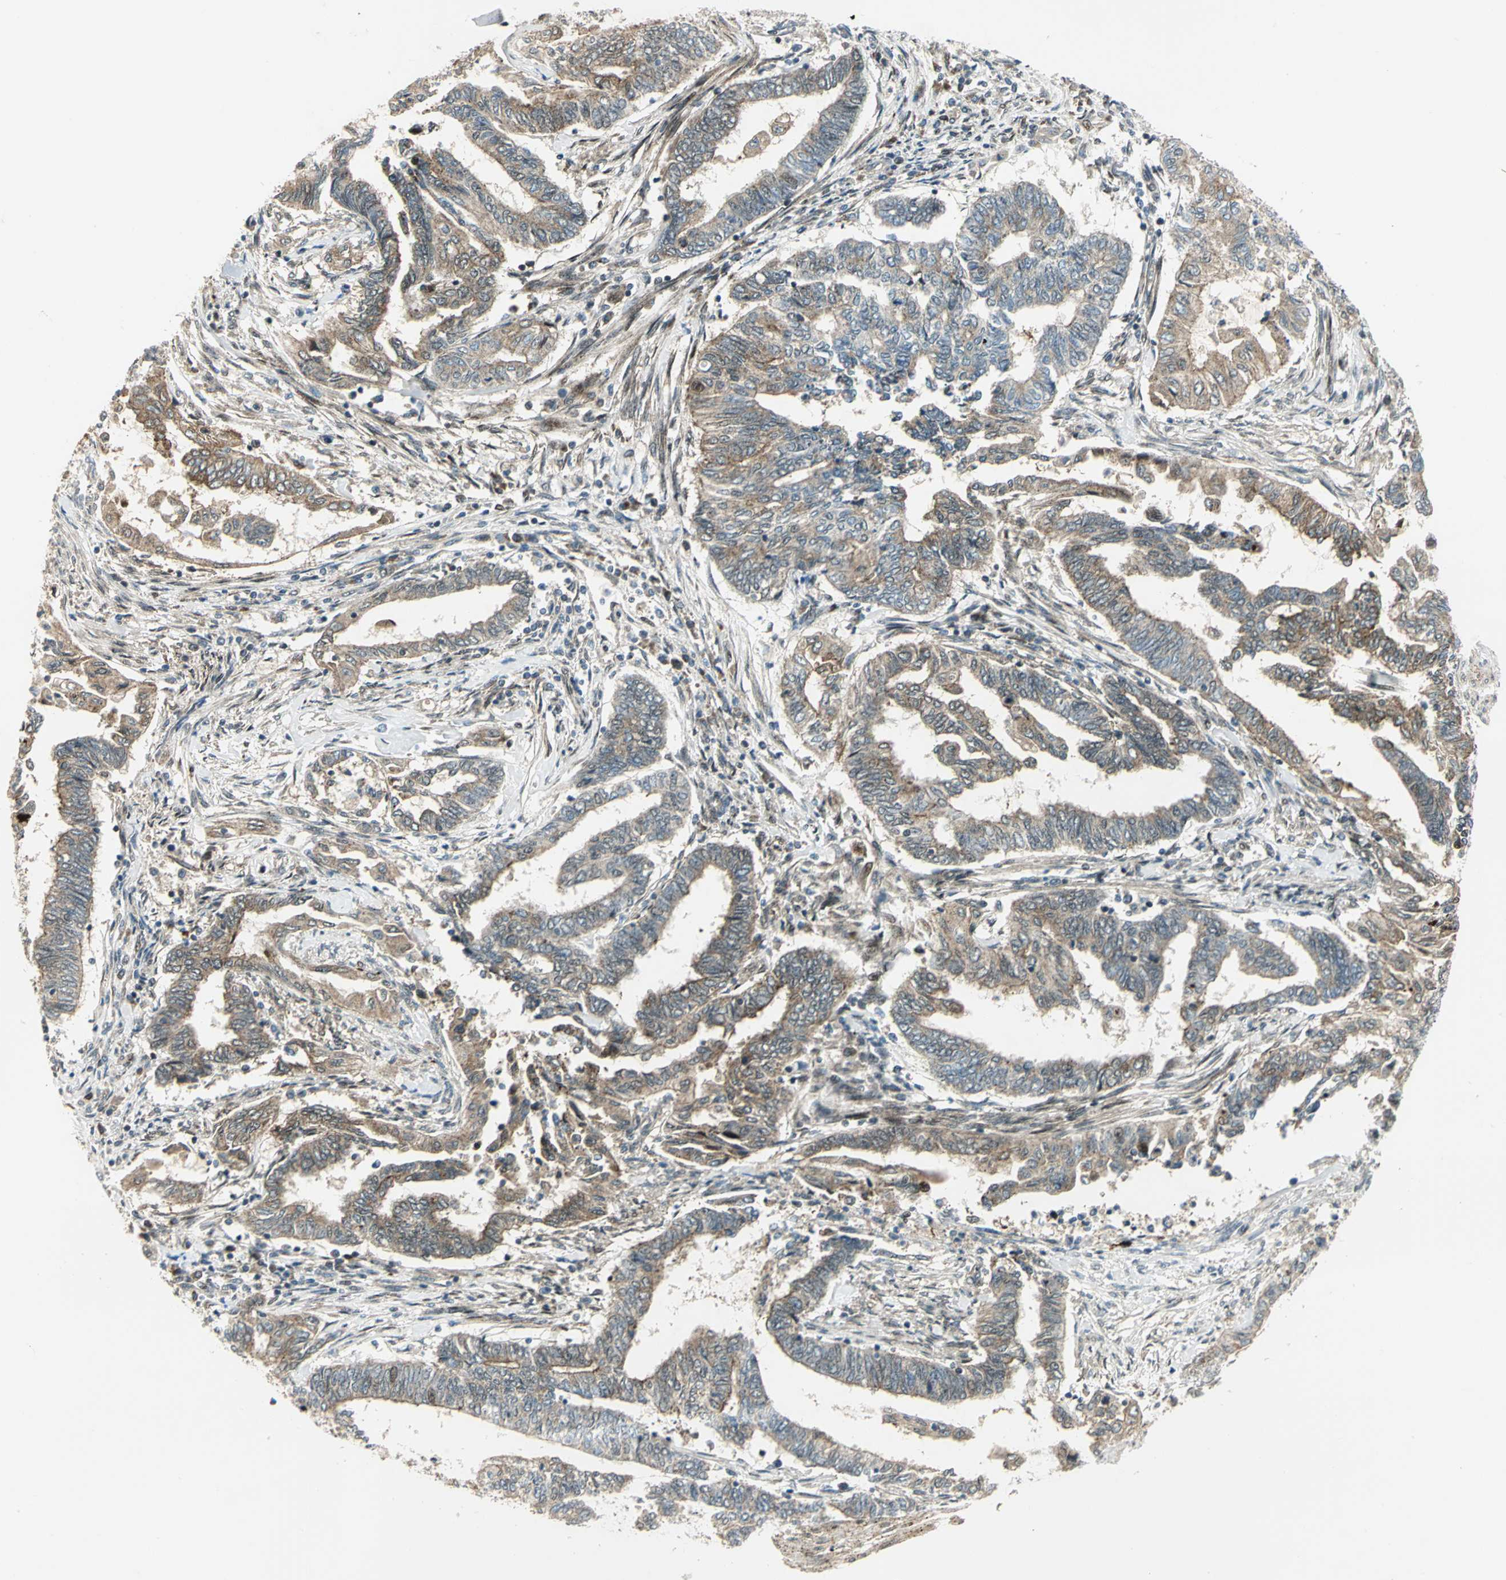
{"staining": {"intensity": "weak", "quantity": "25%-75%", "location": "cytoplasmic/membranous"}, "tissue": "endometrial cancer", "cell_type": "Tumor cells", "image_type": "cancer", "snomed": [{"axis": "morphology", "description": "Adenocarcinoma, NOS"}, {"axis": "topography", "description": "Uterus"}, {"axis": "topography", "description": "Endometrium"}], "caption": "DAB (3,3'-diaminobenzidine) immunohistochemical staining of human adenocarcinoma (endometrial) shows weak cytoplasmic/membranous protein staining in about 25%-75% of tumor cells. (DAB = brown stain, brightfield microscopy at high magnification).", "gene": "ATP6V1A", "patient": {"sex": "female", "age": 70}}